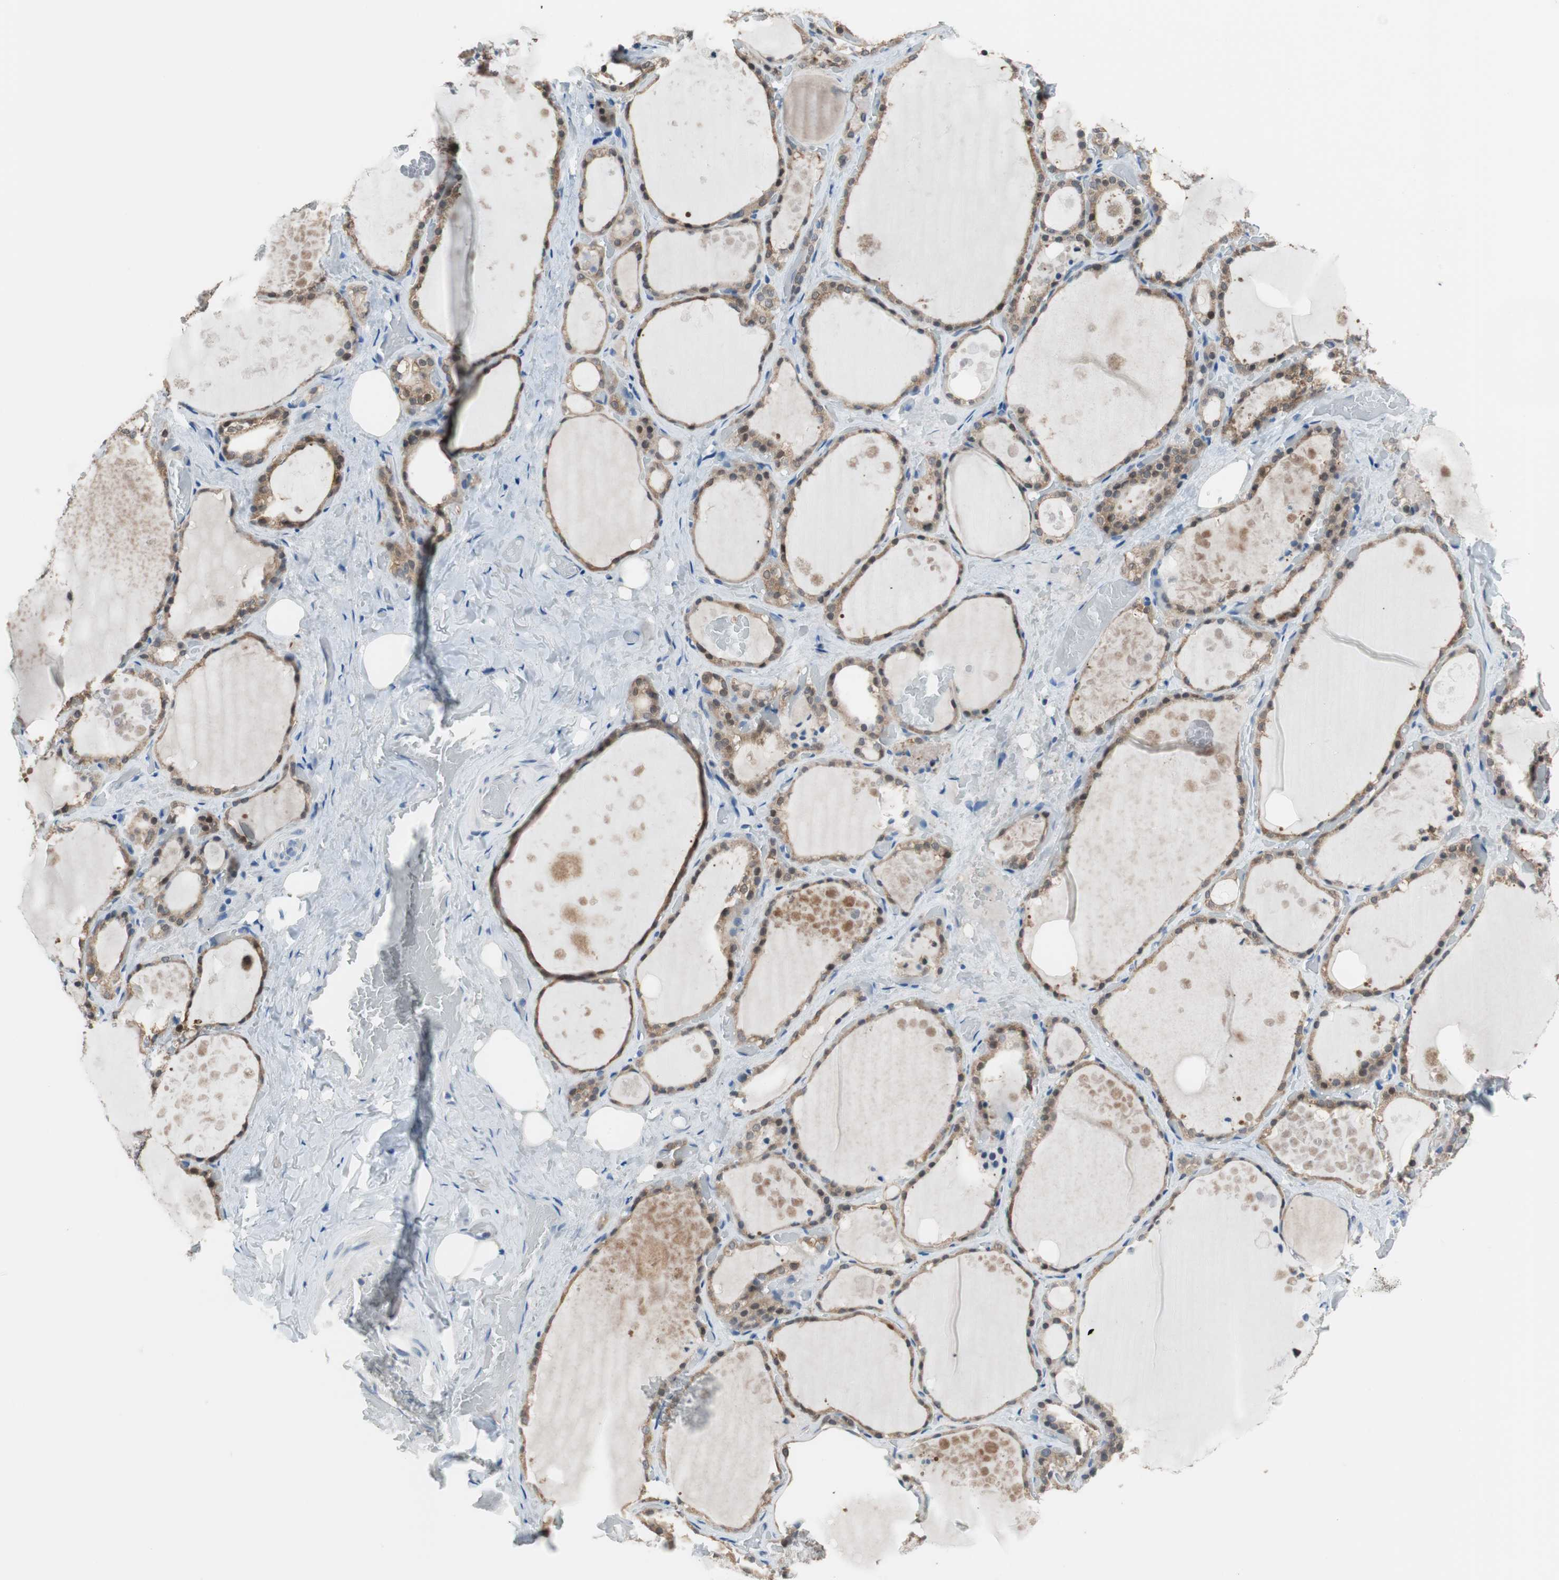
{"staining": {"intensity": "moderate", "quantity": ">75%", "location": "cytoplasmic/membranous"}, "tissue": "thyroid gland", "cell_type": "Glandular cells", "image_type": "normal", "snomed": [{"axis": "morphology", "description": "Normal tissue, NOS"}, {"axis": "topography", "description": "Thyroid gland"}], "caption": "Protein expression analysis of benign human thyroid gland reveals moderate cytoplasmic/membranous staining in approximately >75% of glandular cells. Using DAB (3,3'-diaminobenzidine) (brown) and hematoxylin (blue) stains, captured at high magnification using brightfield microscopy.", "gene": "GRHL1", "patient": {"sex": "male", "age": 61}}